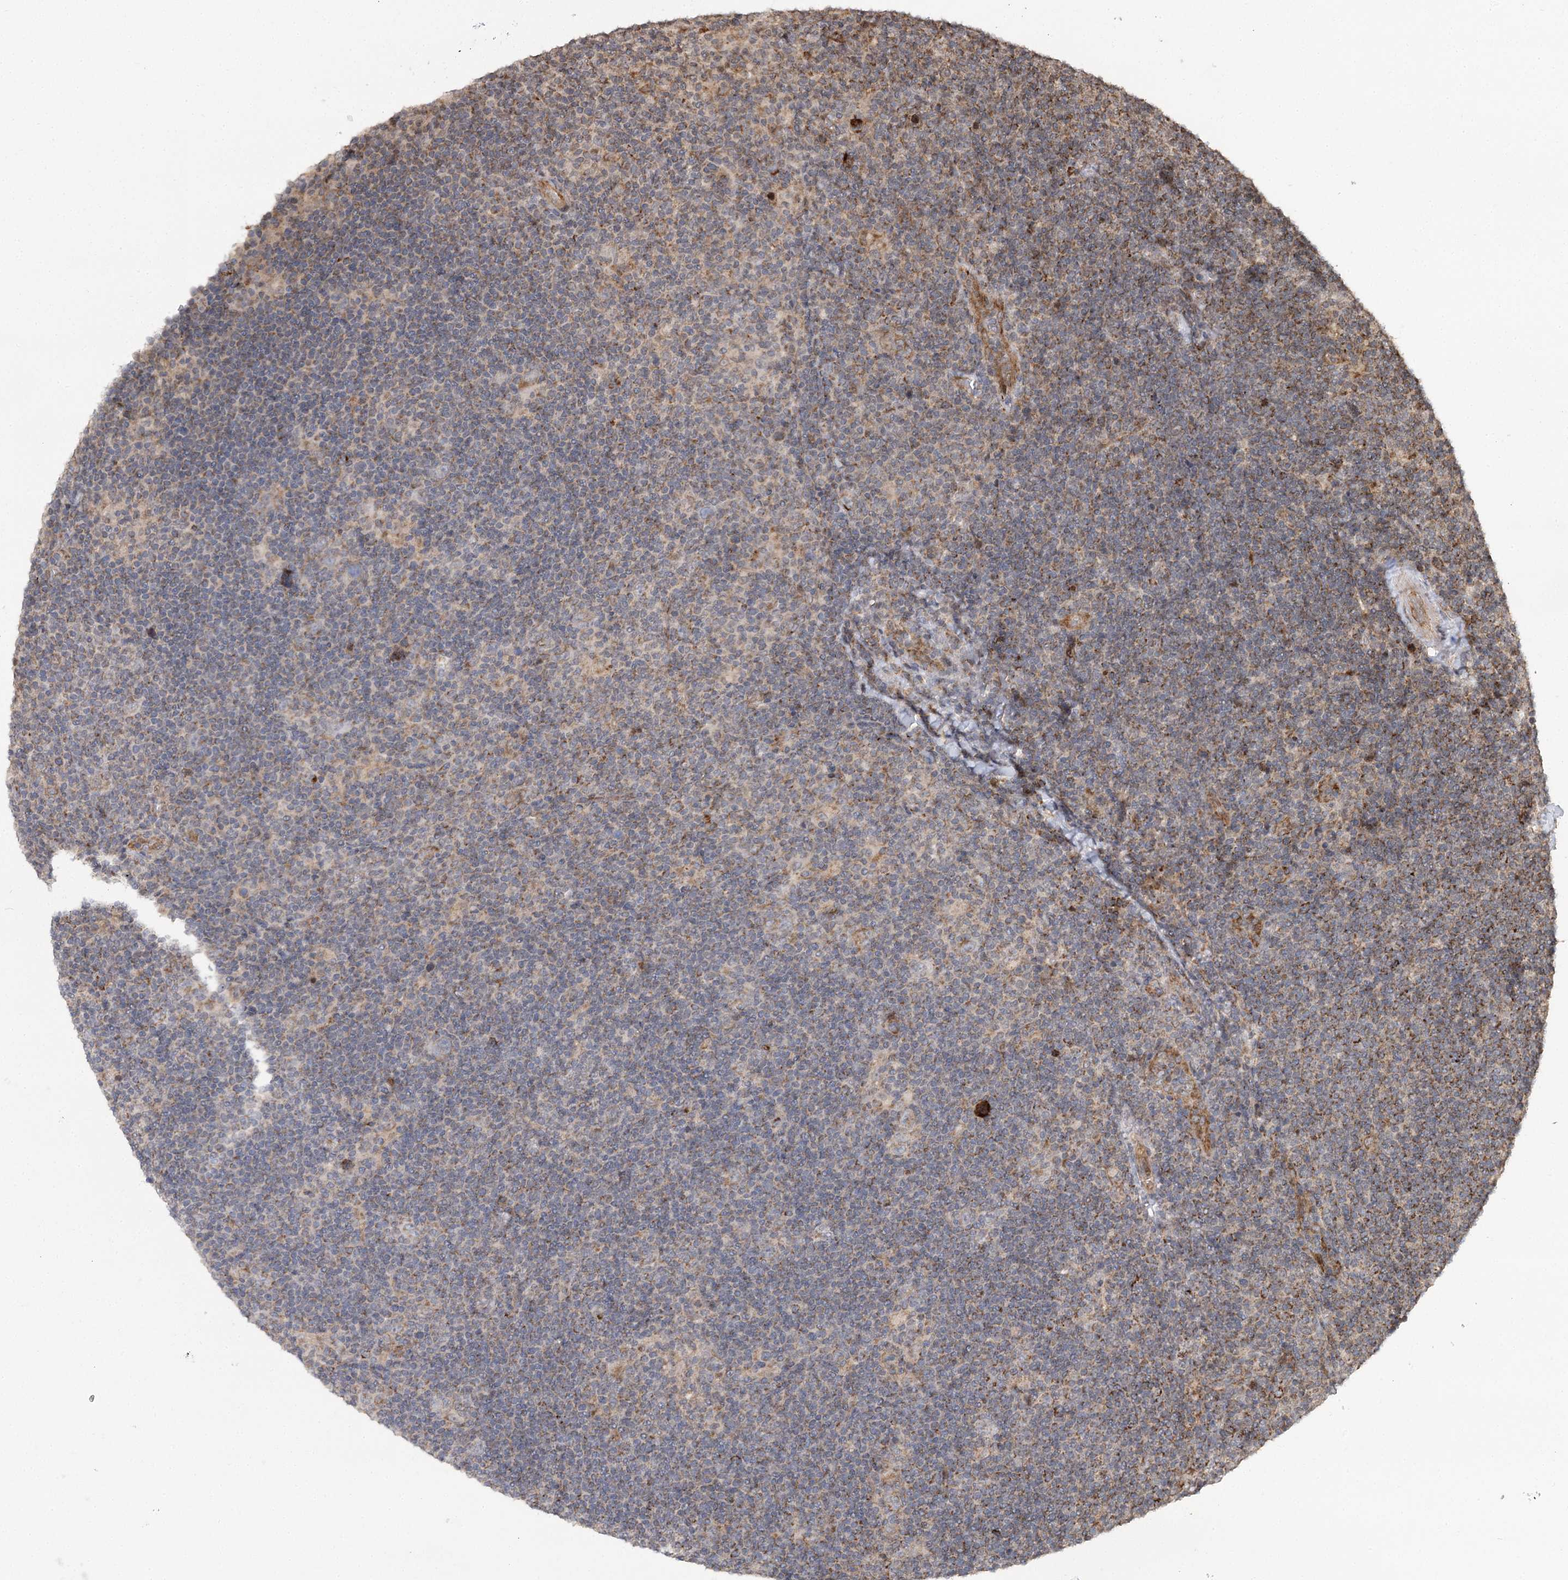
{"staining": {"intensity": "weak", "quantity": "<25%", "location": "cytoplasmic/membranous"}, "tissue": "lymphoma", "cell_type": "Tumor cells", "image_type": "cancer", "snomed": [{"axis": "morphology", "description": "Hodgkin's disease, NOS"}, {"axis": "topography", "description": "Lymph node"}], "caption": "Histopathology image shows no significant protein positivity in tumor cells of lymphoma.", "gene": "ZNRF3", "patient": {"sex": "female", "age": 57}}